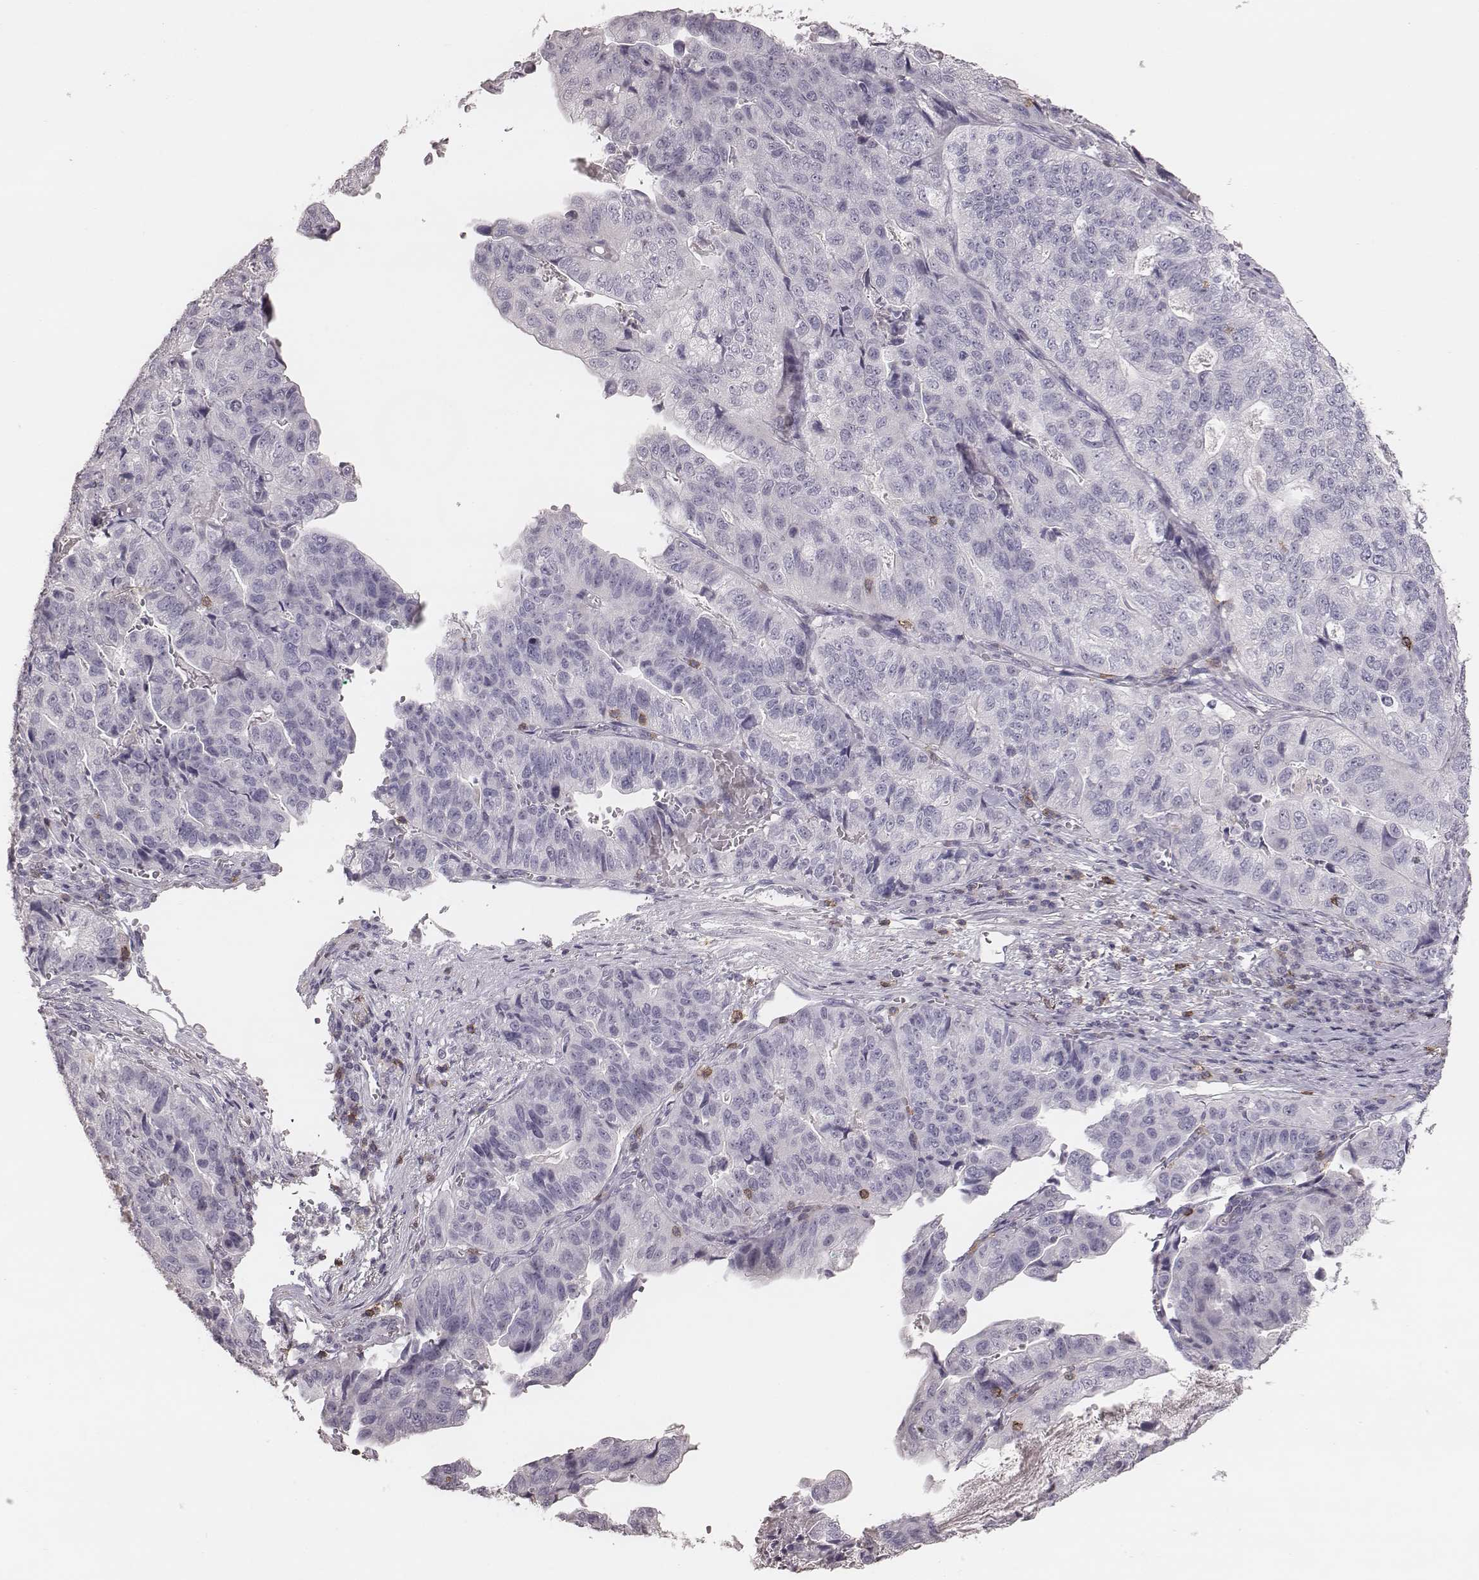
{"staining": {"intensity": "negative", "quantity": "none", "location": "none"}, "tissue": "stomach cancer", "cell_type": "Tumor cells", "image_type": "cancer", "snomed": [{"axis": "morphology", "description": "Adenocarcinoma, NOS"}, {"axis": "topography", "description": "Stomach, upper"}], "caption": "Immunohistochemical staining of human adenocarcinoma (stomach) displays no significant expression in tumor cells. The staining is performed using DAB brown chromogen with nuclei counter-stained in using hematoxylin.", "gene": "PDCD1", "patient": {"sex": "female", "age": 67}}